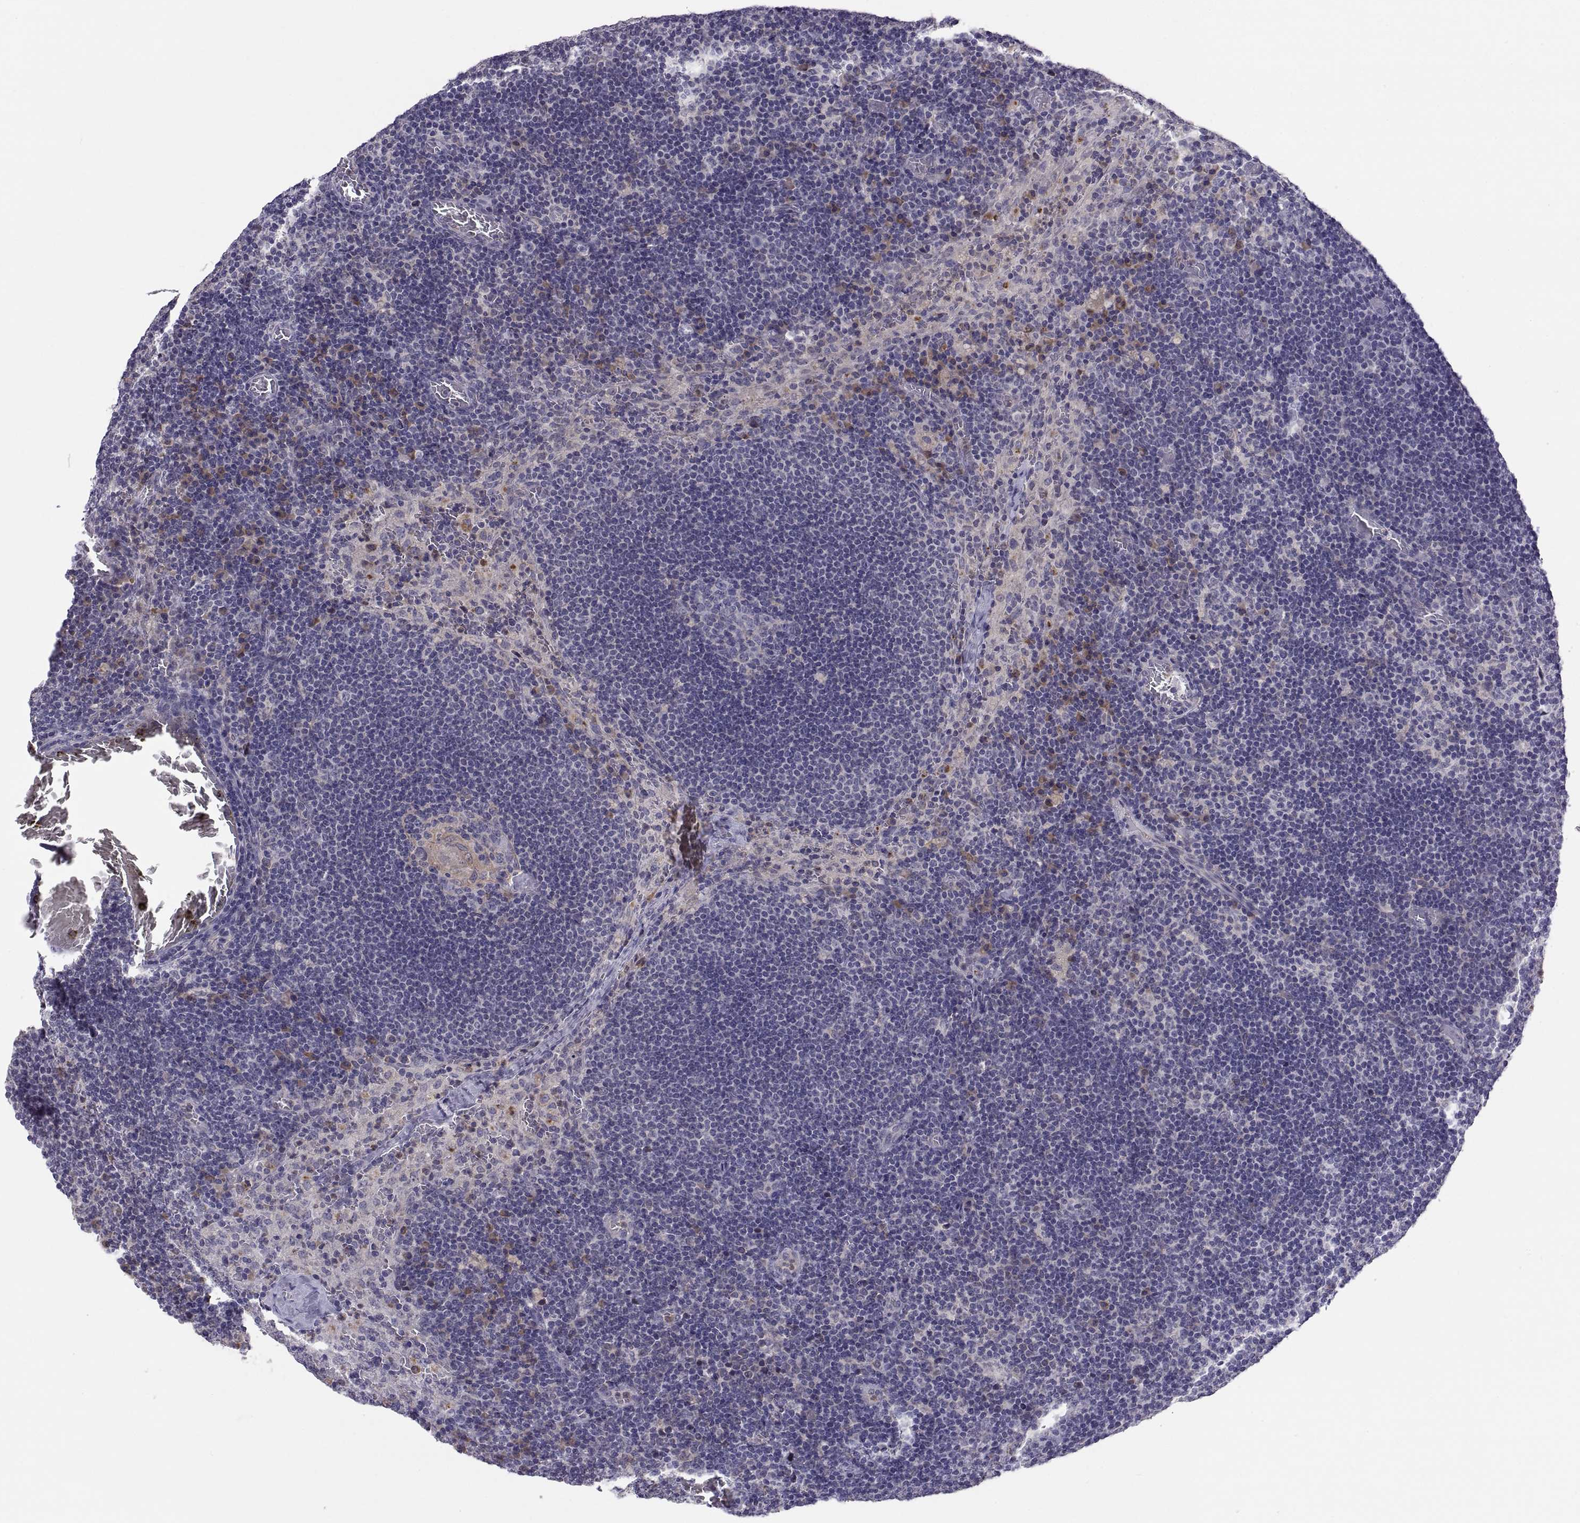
{"staining": {"intensity": "negative", "quantity": "none", "location": "none"}, "tissue": "lymph node", "cell_type": "Germinal center cells", "image_type": "normal", "snomed": [{"axis": "morphology", "description": "Normal tissue, NOS"}, {"axis": "topography", "description": "Lymph node"}], "caption": "IHC photomicrograph of unremarkable lymph node: human lymph node stained with DAB (3,3'-diaminobenzidine) reveals no significant protein expression in germinal center cells.", "gene": "PKP1", "patient": {"sex": "male", "age": 63}}